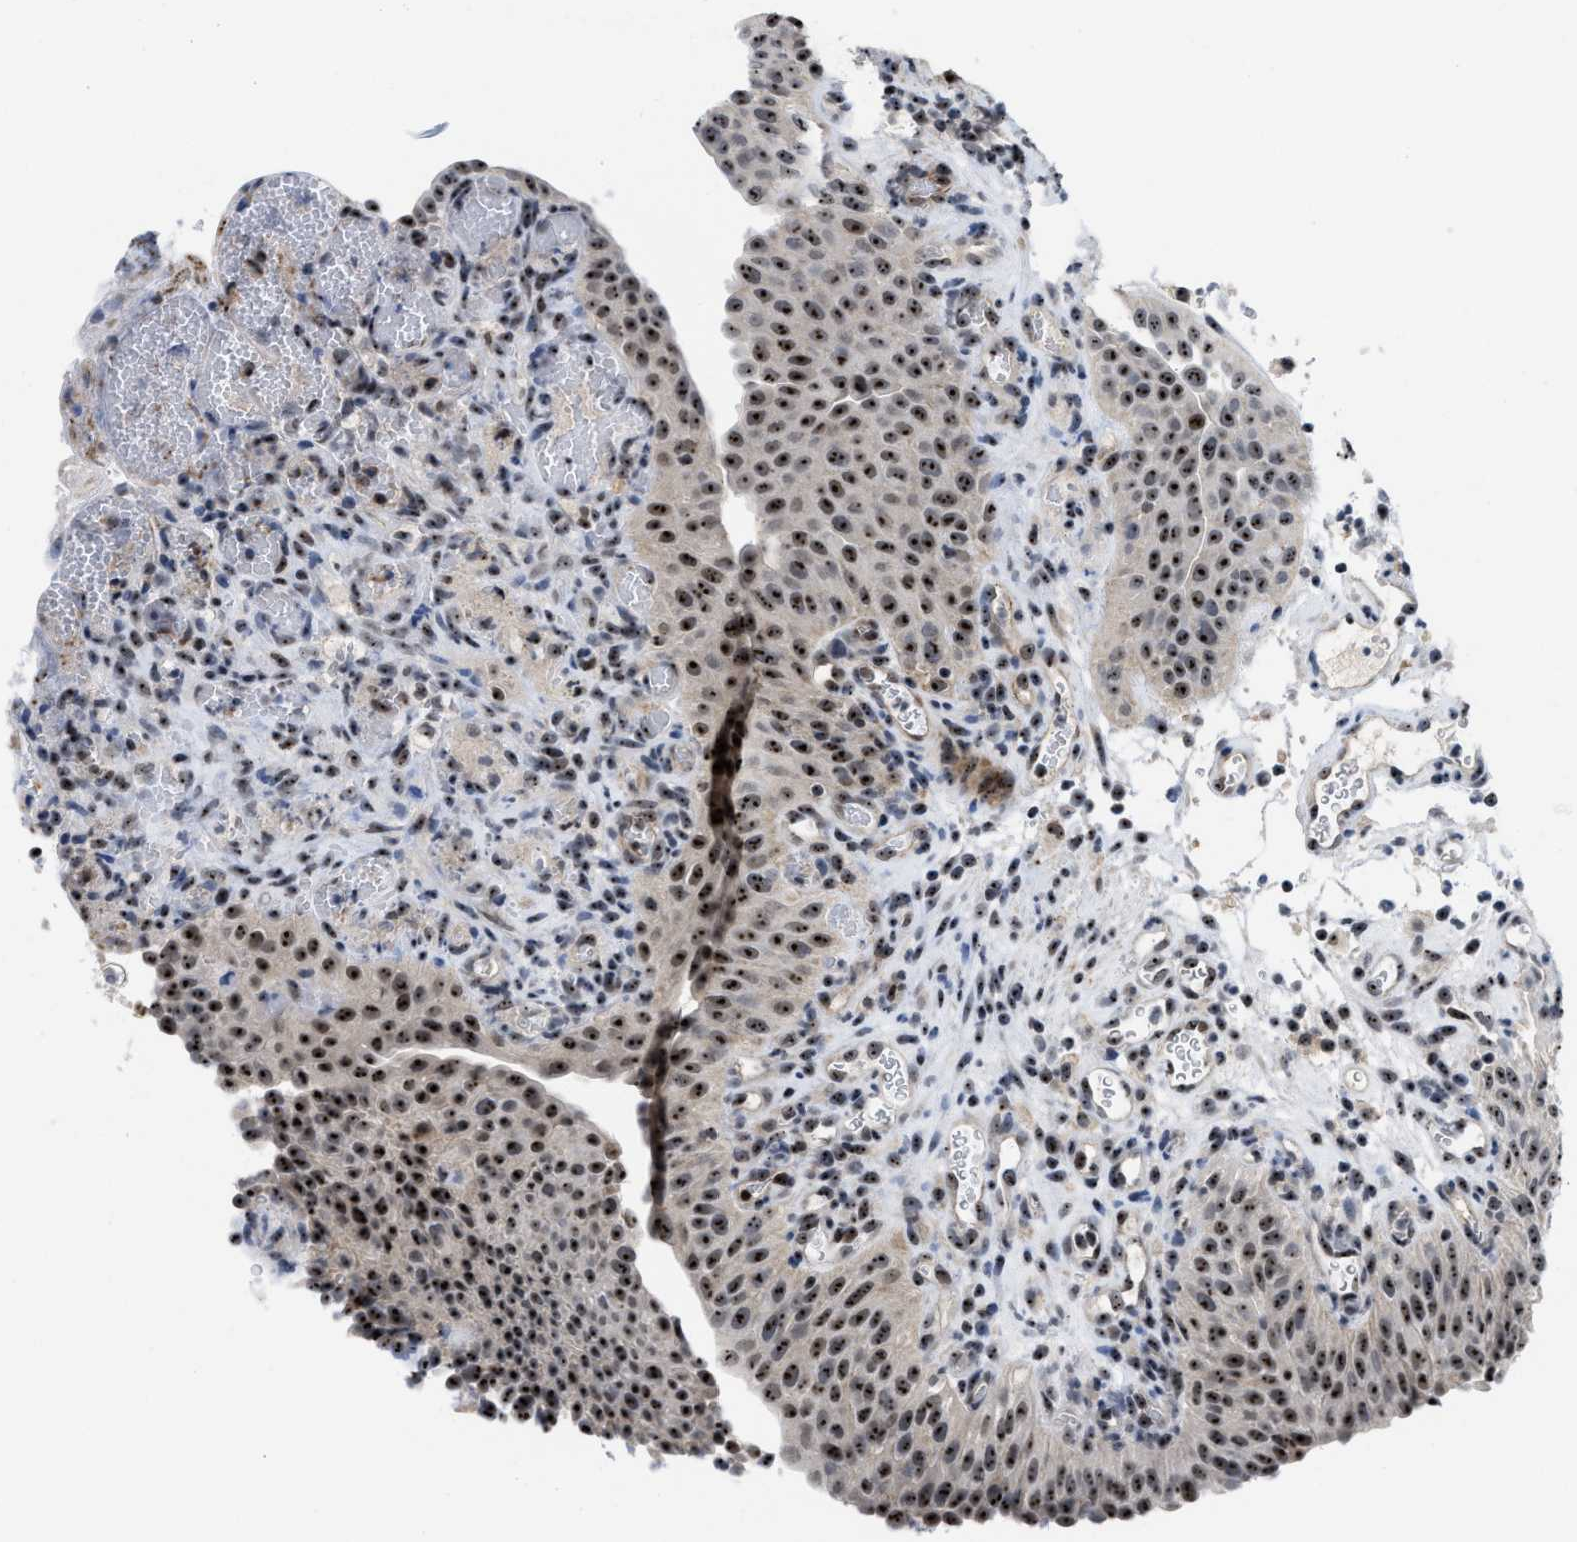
{"staining": {"intensity": "moderate", "quantity": ">75%", "location": "nuclear"}, "tissue": "urothelial cancer", "cell_type": "Tumor cells", "image_type": "cancer", "snomed": [{"axis": "morphology", "description": "Urothelial carcinoma, Low grade"}, {"axis": "morphology", "description": "Urothelial carcinoma, High grade"}, {"axis": "topography", "description": "Urinary bladder"}], "caption": "A high-resolution micrograph shows IHC staining of urothelial carcinoma (low-grade), which shows moderate nuclear expression in about >75% of tumor cells.", "gene": "NOP58", "patient": {"sex": "male", "age": 35}}